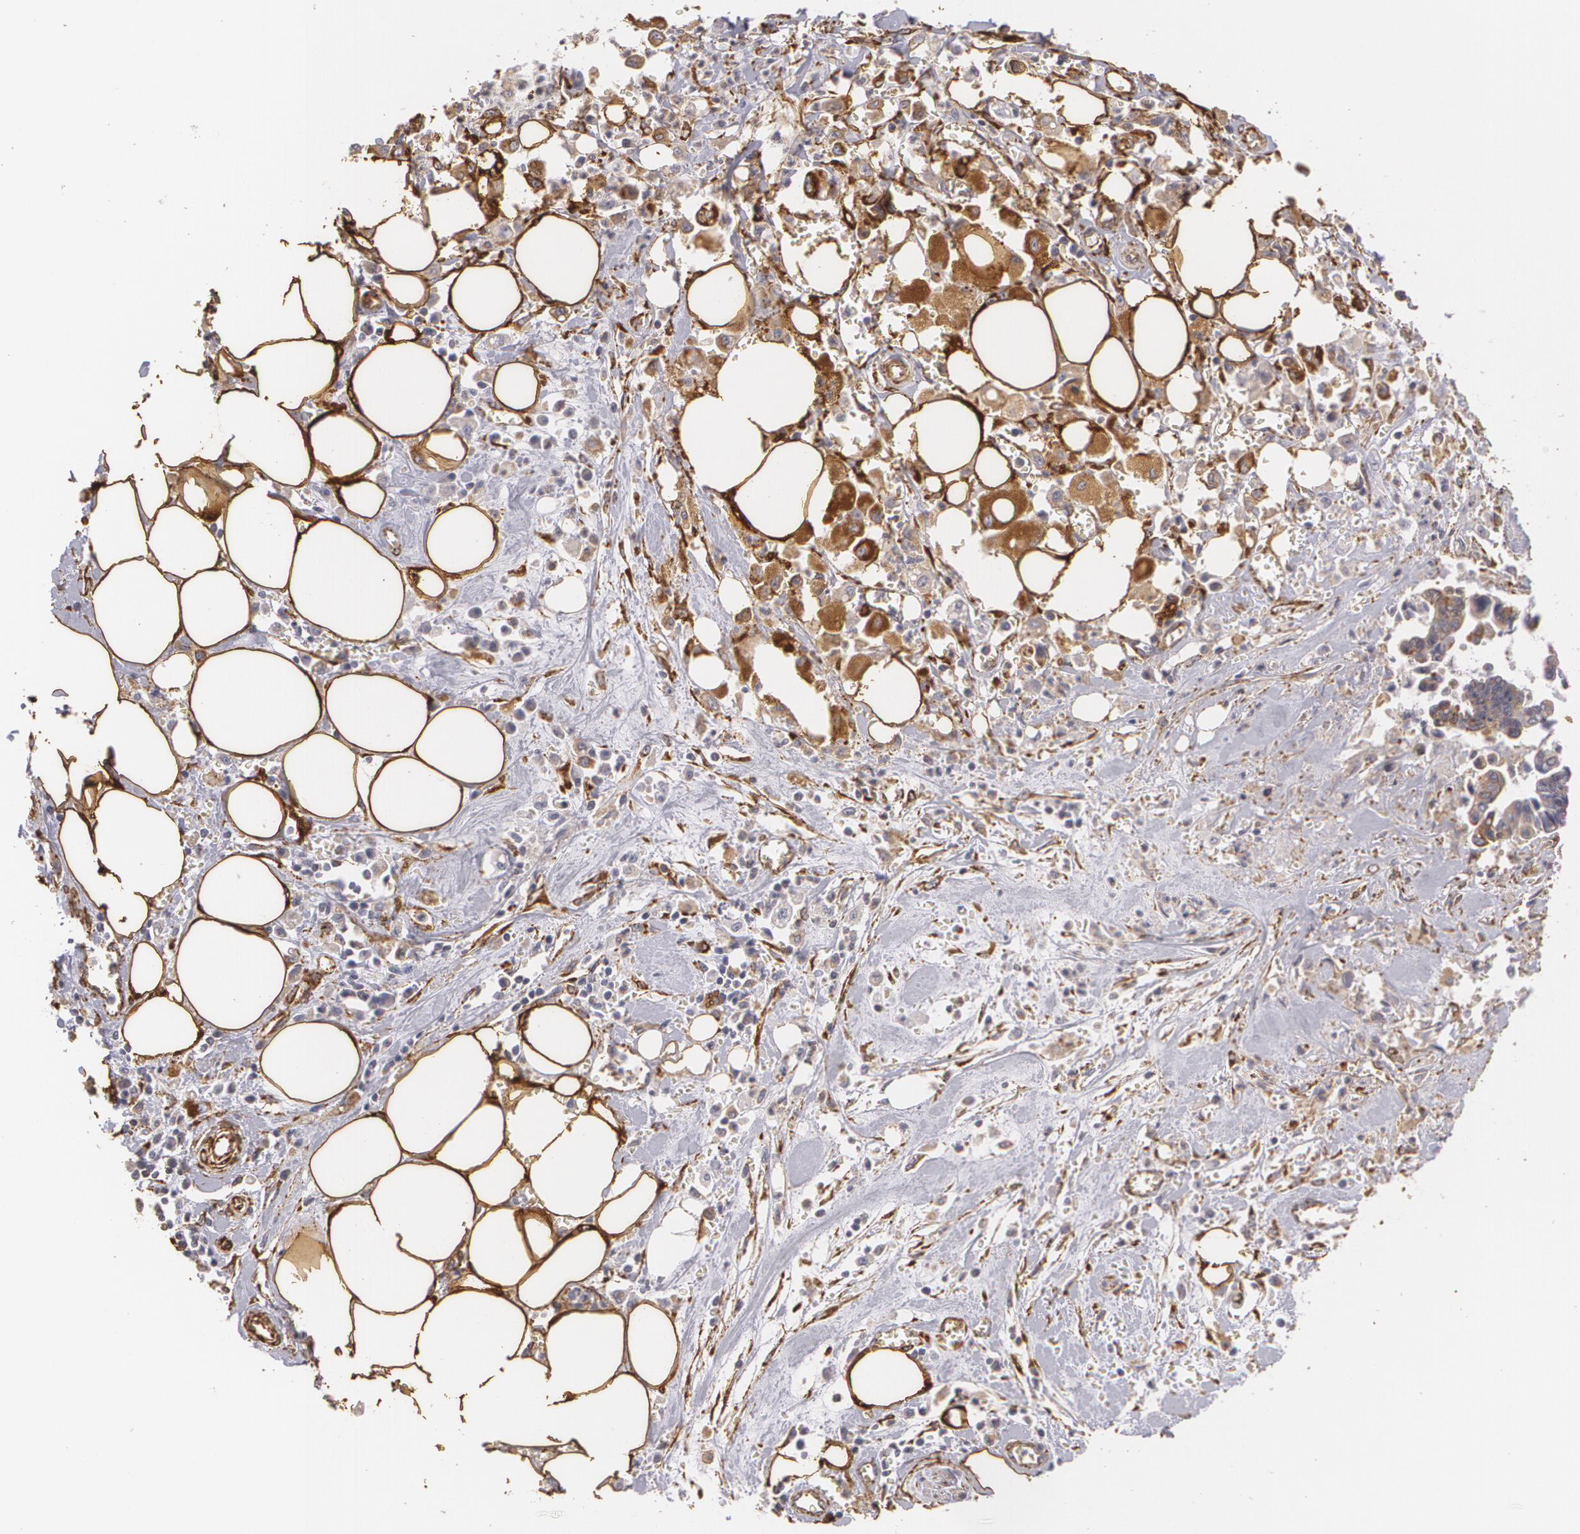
{"staining": {"intensity": "moderate", "quantity": "25%-75%", "location": "cytoplasmic/membranous"}, "tissue": "pancreatic cancer", "cell_type": "Tumor cells", "image_type": "cancer", "snomed": [{"axis": "morphology", "description": "Adenocarcinoma, NOS"}, {"axis": "topography", "description": "Pancreas"}], "caption": "Protein positivity by immunohistochemistry (IHC) shows moderate cytoplasmic/membranous staining in about 25%-75% of tumor cells in pancreatic cancer.", "gene": "CYB5R3", "patient": {"sex": "female", "age": 70}}